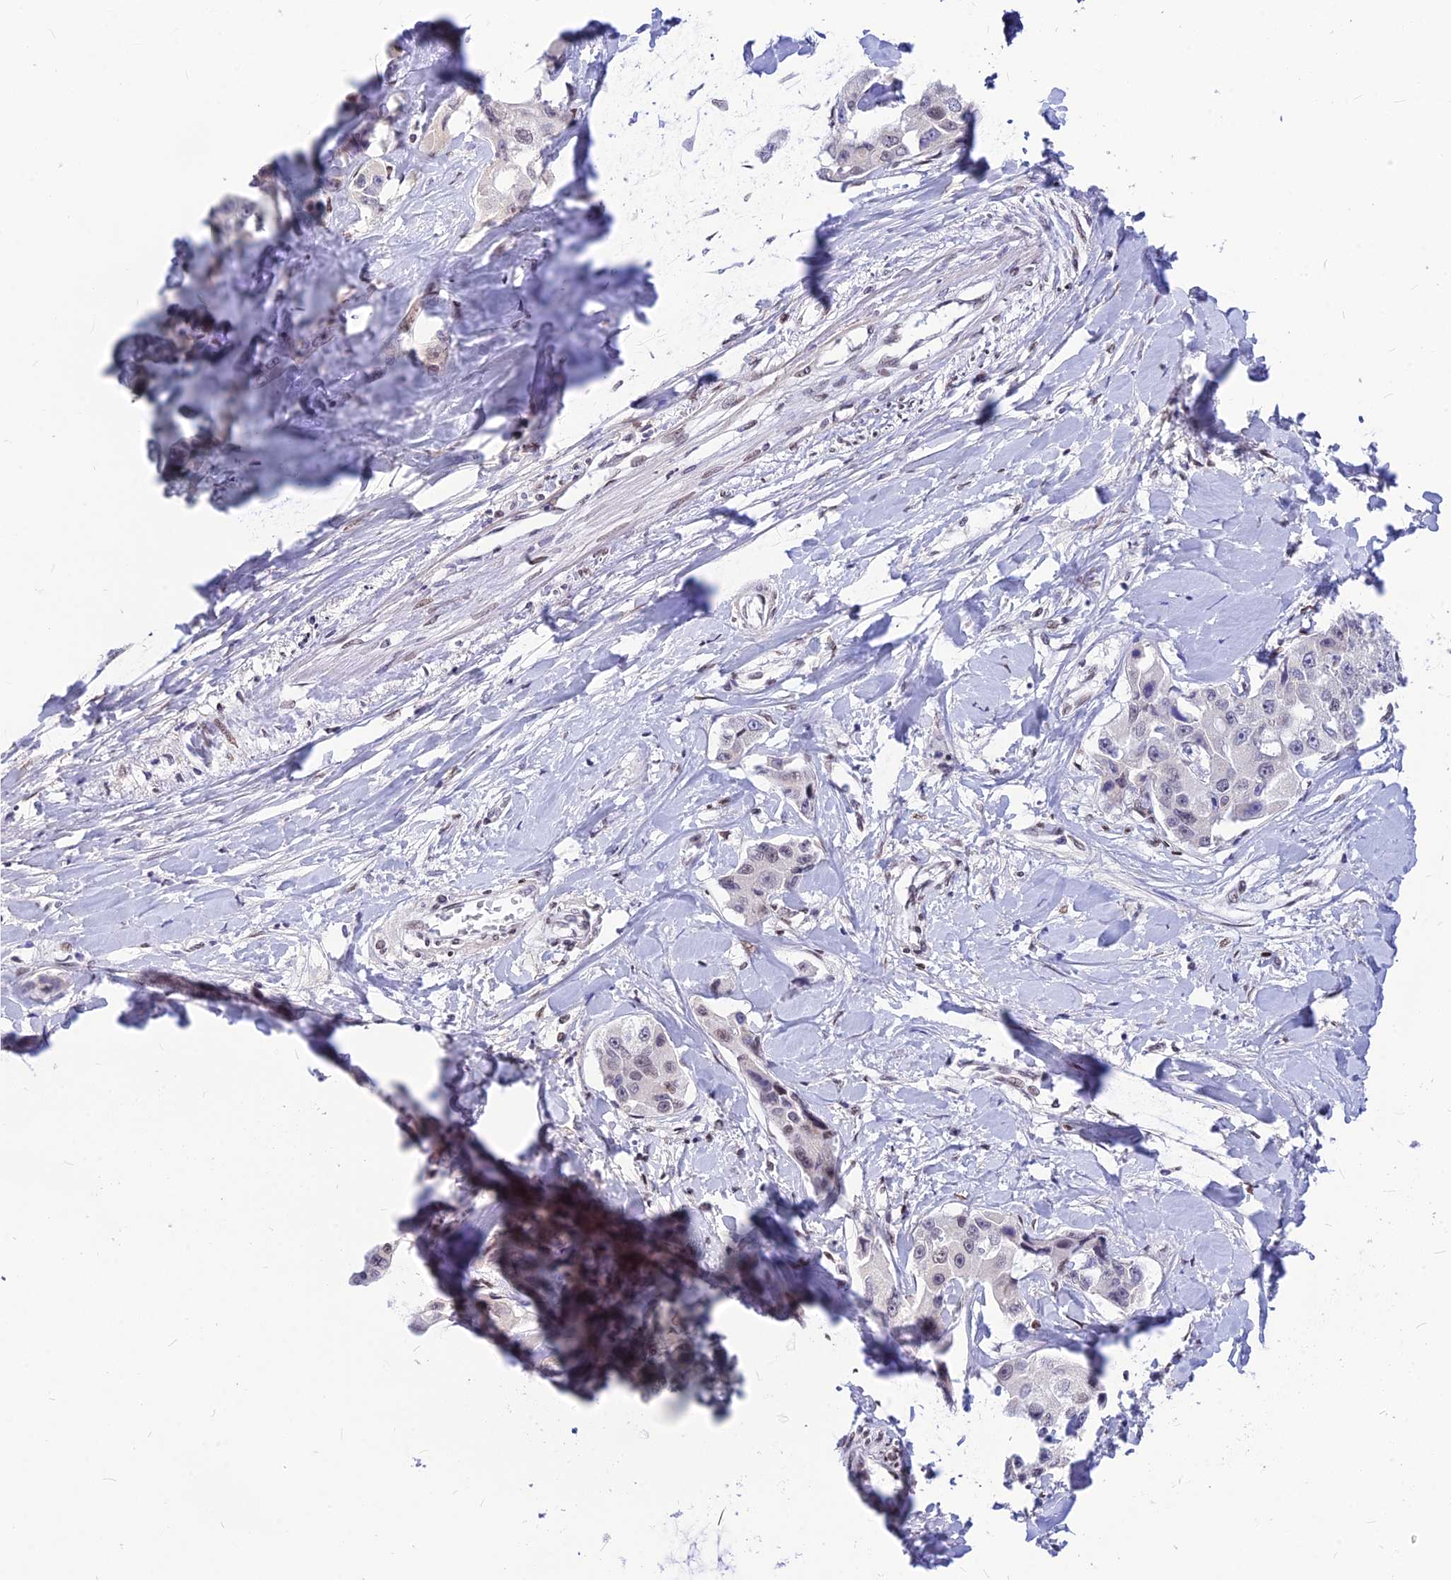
{"staining": {"intensity": "negative", "quantity": "none", "location": "none"}, "tissue": "liver cancer", "cell_type": "Tumor cells", "image_type": "cancer", "snomed": [{"axis": "morphology", "description": "Cholangiocarcinoma"}, {"axis": "topography", "description": "Liver"}], "caption": "Human liver cancer stained for a protein using IHC demonstrates no staining in tumor cells.", "gene": "KCTD13", "patient": {"sex": "male", "age": 59}}